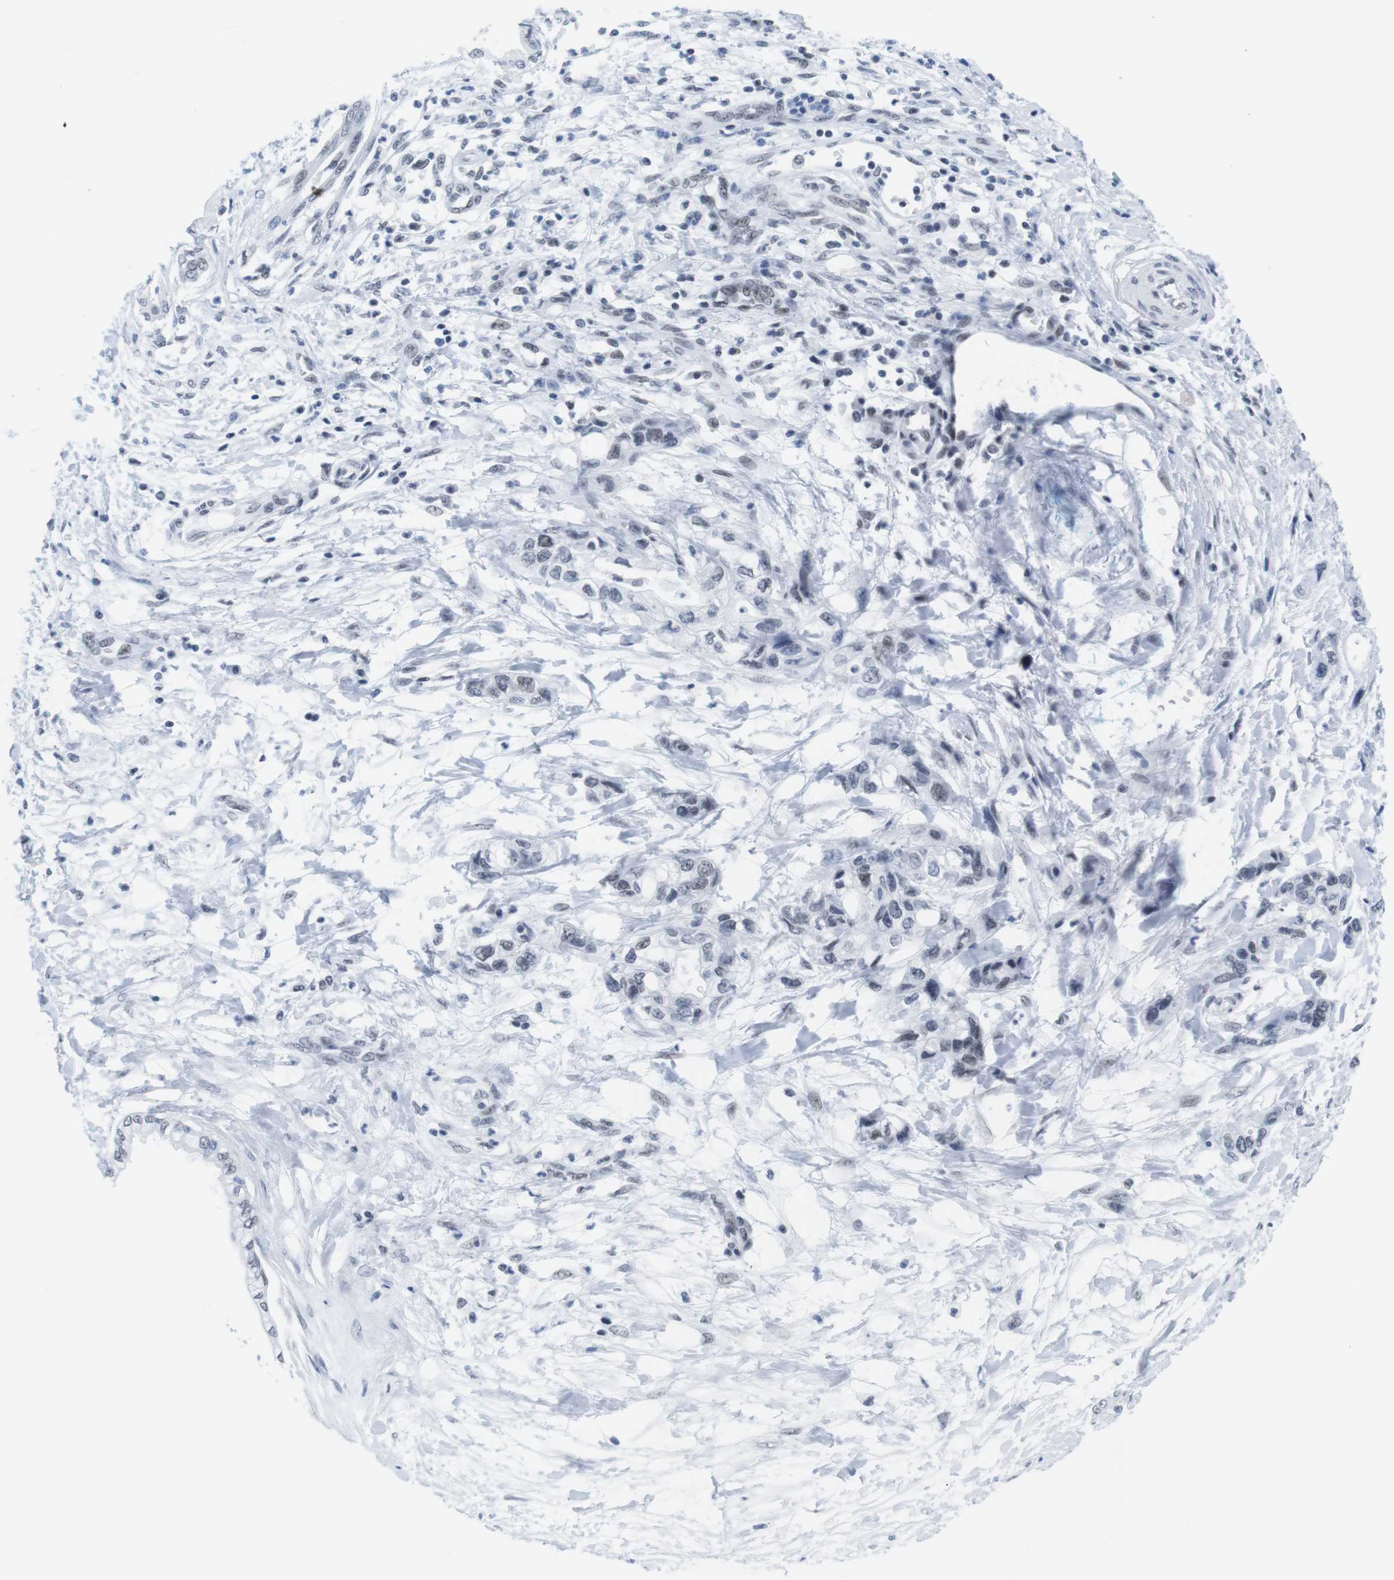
{"staining": {"intensity": "weak", "quantity": "<25%", "location": "nuclear"}, "tissue": "pancreatic cancer", "cell_type": "Tumor cells", "image_type": "cancer", "snomed": [{"axis": "morphology", "description": "Adenocarcinoma, NOS"}, {"axis": "topography", "description": "Pancreas"}], "caption": "Immunohistochemical staining of pancreatic cancer (adenocarcinoma) exhibits no significant expression in tumor cells.", "gene": "IFI16", "patient": {"sex": "male", "age": 56}}